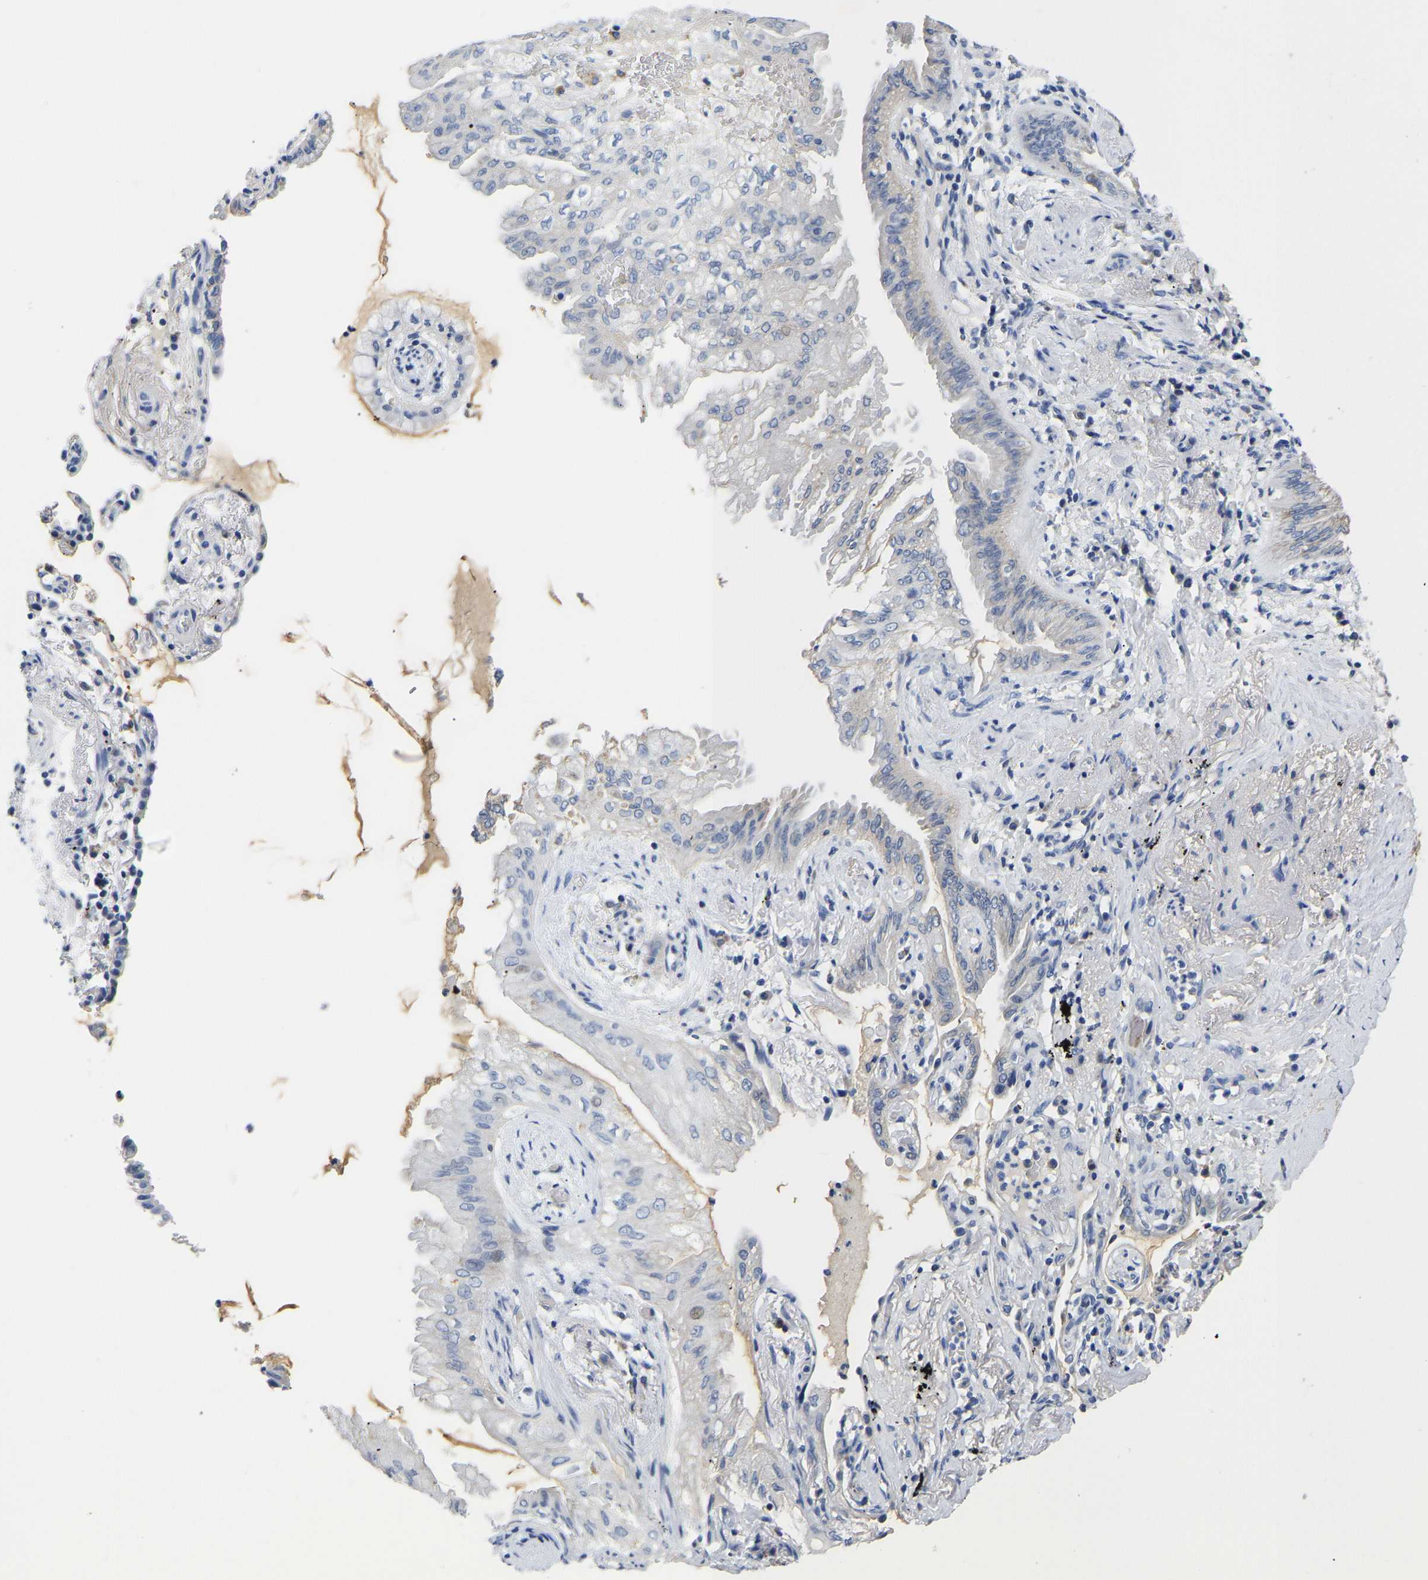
{"staining": {"intensity": "negative", "quantity": "none", "location": "none"}, "tissue": "lung cancer", "cell_type": "Tumor cells", "image_type": "cancer", "snomed": [{"axis": "morphology", "description": "Normal tissue, NOS"}, {"axis": "morphology", "description": "Adenocarcinoma, NOS"}, {"axis": "topography", "description": "Bronchus"}, {"axis": "topography", "description": "Lung"}], "caption": "Tumor cells show no significant protein expression in lung cancer.", "gene": "PCK2", "patient": {"sex": "female", "age": 70}}